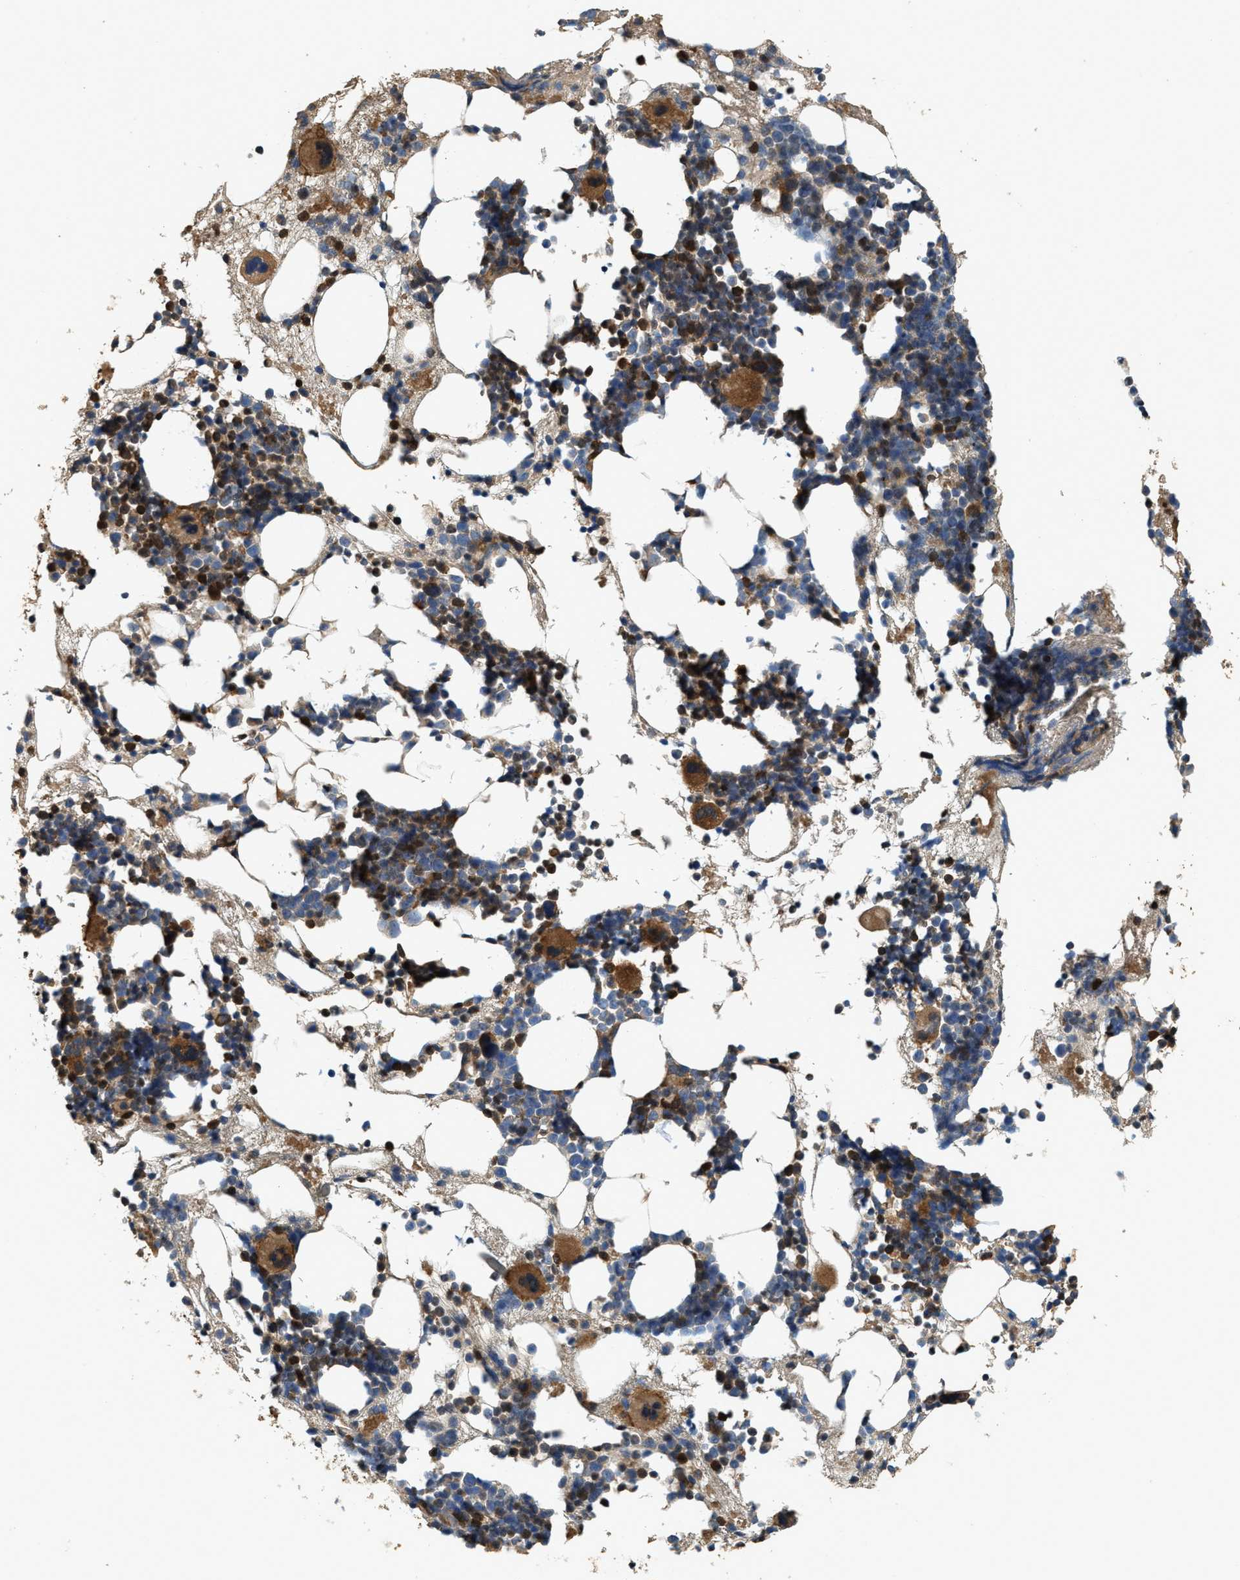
{"staining": {"intensity": "moderate", "quantity": "25%-75%", "location": "cytoplasmic/membranous"}, "tissue": "bone marrow", "cell_type": "Hematopoietic cells", "image_type": "normal", "snomed": [{"axis": "morphology", "description": "Normal tissue, NOS"}, {"axis": "morphology", "description": "Inflammation, NOS"}, {"axis": "topography", "description": "Bone marrow"}], "caption": "Hematopoietic cells show moderate cytoplasmic/membranous staining in approximately 25%-75% of cells in benign bone marrow.", "gene": "SERPINB5", "patient": {"sex": "female", "age": 81}}